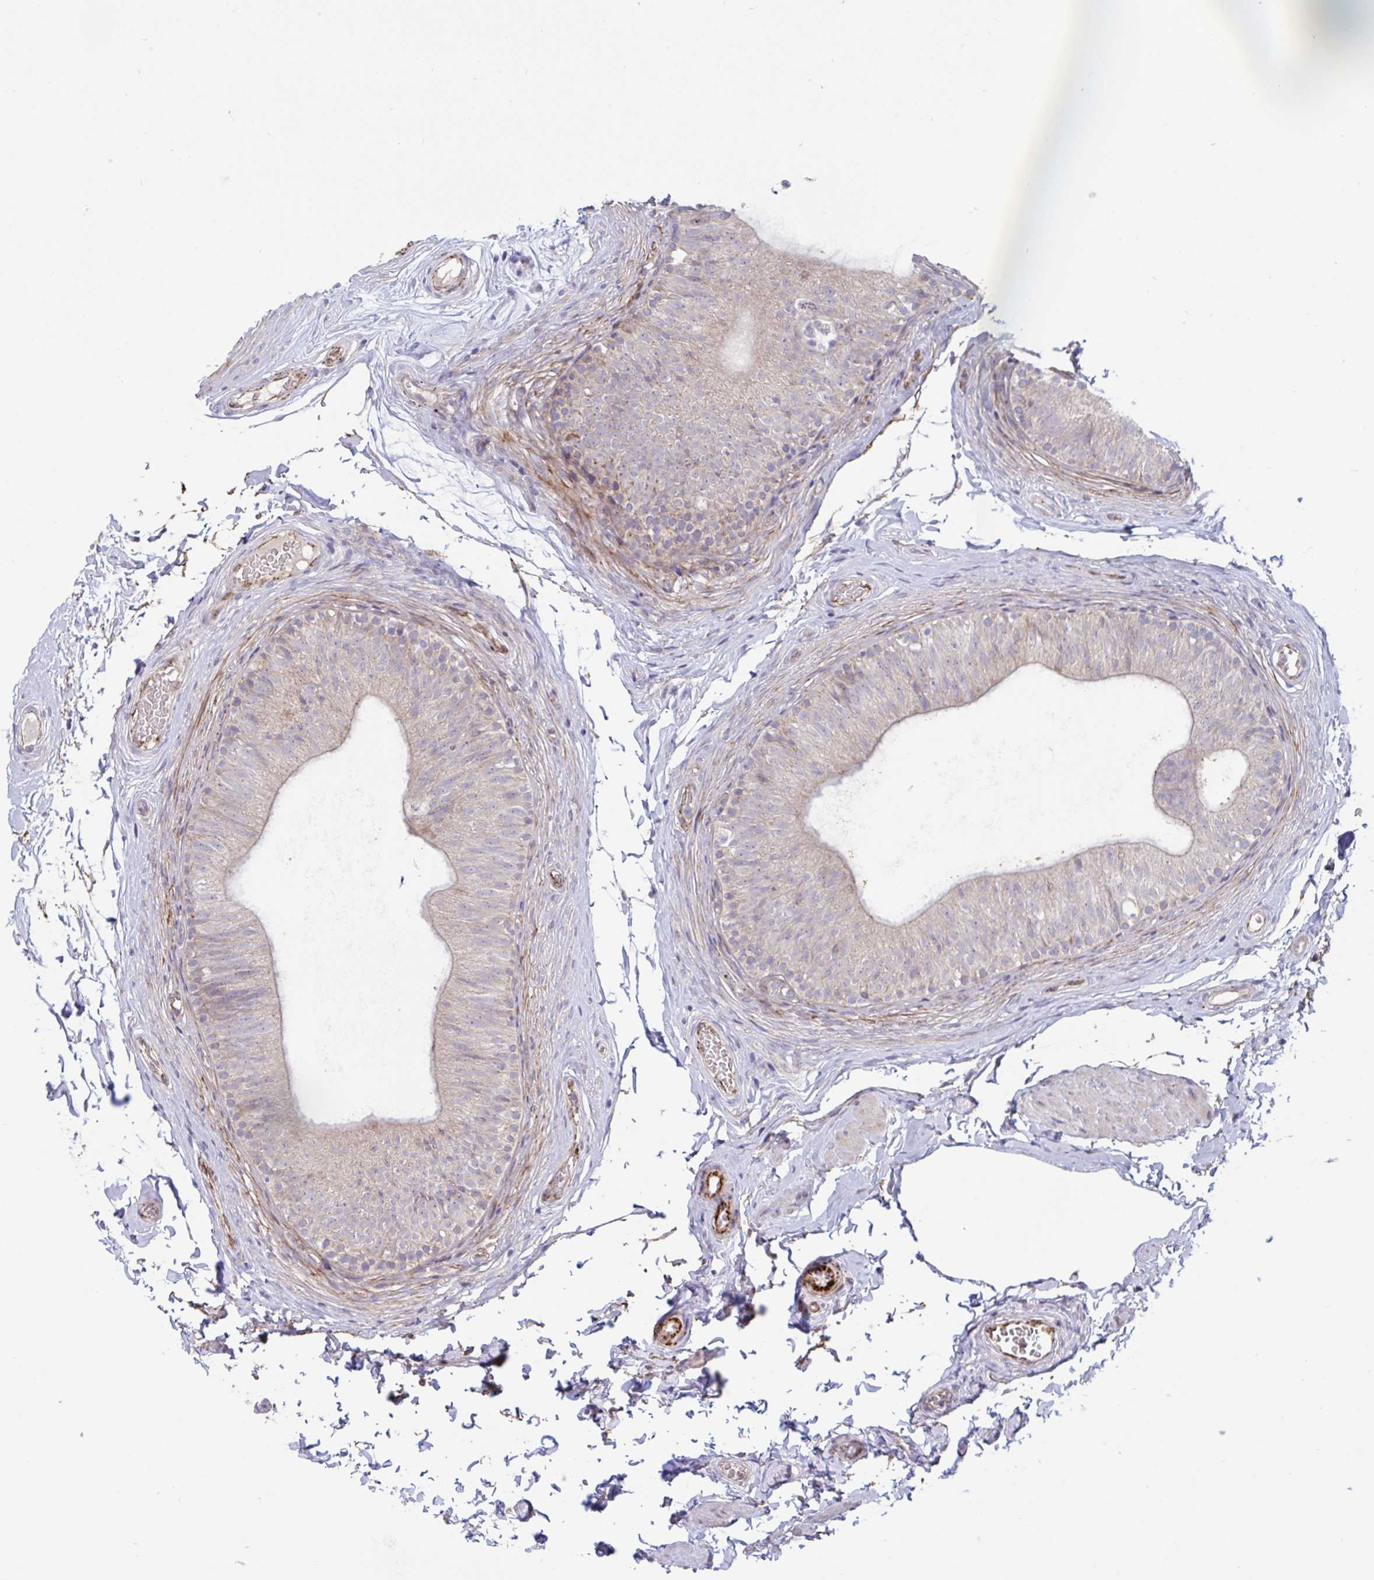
{"staining": {"intensity": "weak", "quantity": "<25%", "location": "cytoplasmic/membranous"}, "tissue": "epididymis", "cell_type": "Glandular cells", "image_type": "normal", "snomed": [{"axis": "morphology", "description": "Normal tissue, NOS"}, {"axis": "topography", "description": "Epididymis, spermatic cord, NOS"}, {"axis": "topography", "description": "Epididymis"}, {"axis": "topography", "description": "Peripheral nerve tissue"}], "caption": "This image is of unremarkable epididymis stained with immunohistochemistry to label a protein in brown with the nuclei are counter-stained blue. There is no expression in glandular cells.", "gene": "IL37", "patient": {"sex": "male", "age": 29}}